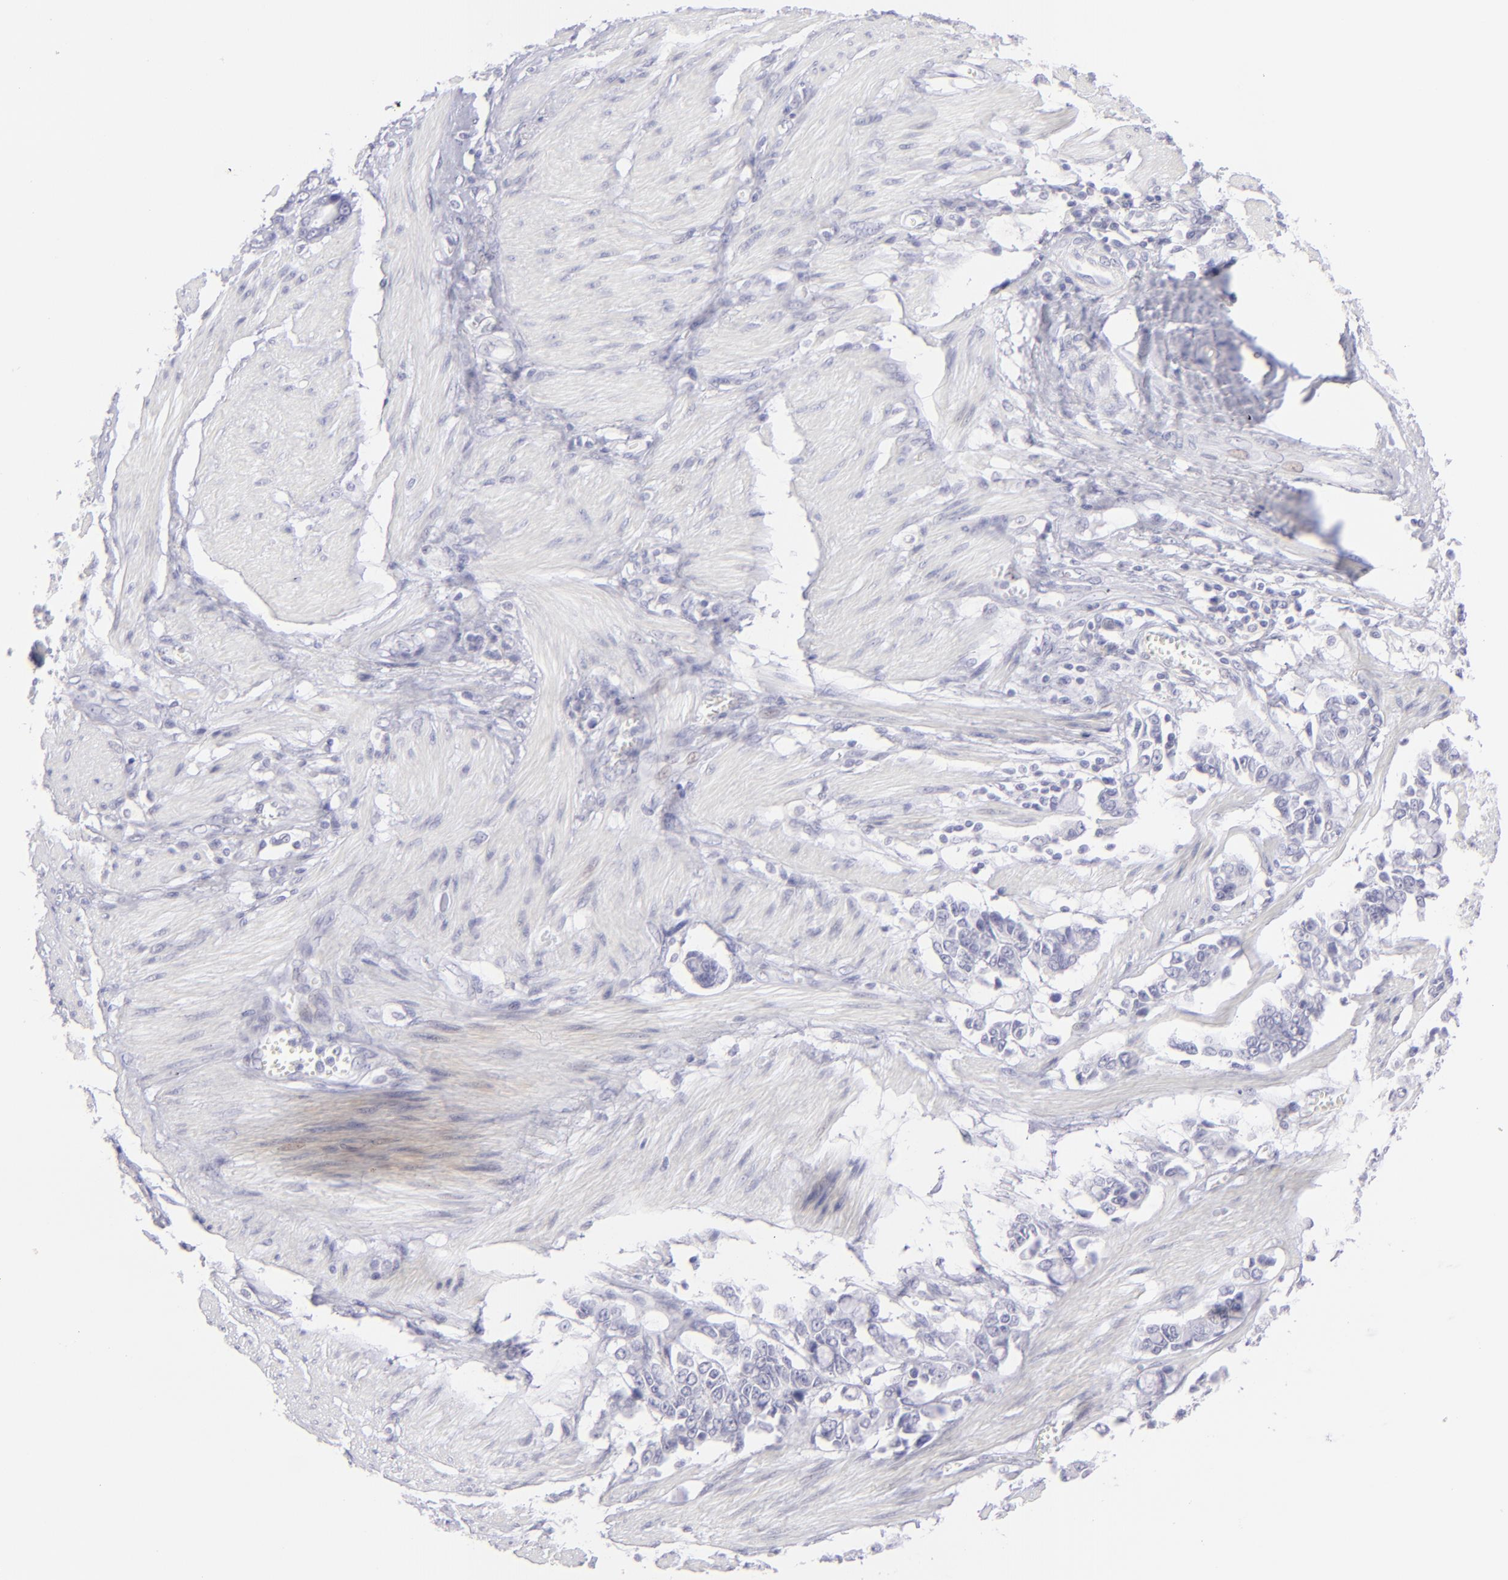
{"staining": {"intensity": "negative", "quantity": "none", "location": "none"}, "tissue": "stomach cancer", "cell_type": "Tumor cells", "image_type": "cancer", "snomed": [{"axis": "morphology", "description": "Adenocarcinoma, NOS"}, {"axis": "topography", "description": "Stomach"}], "caption": "The histopathology image shows no staining of tumor cells in stomach cancer (adenocarcinoma). (Stains: DAB (3,3'-diaminobenzidine) immunohistochemistry (IHC) with hematoxylin counter stain, Microscopy: brightfield microscopy at high magnification).", "gene": "FCER2", "patient": {"sex": "male", "age": 78}}